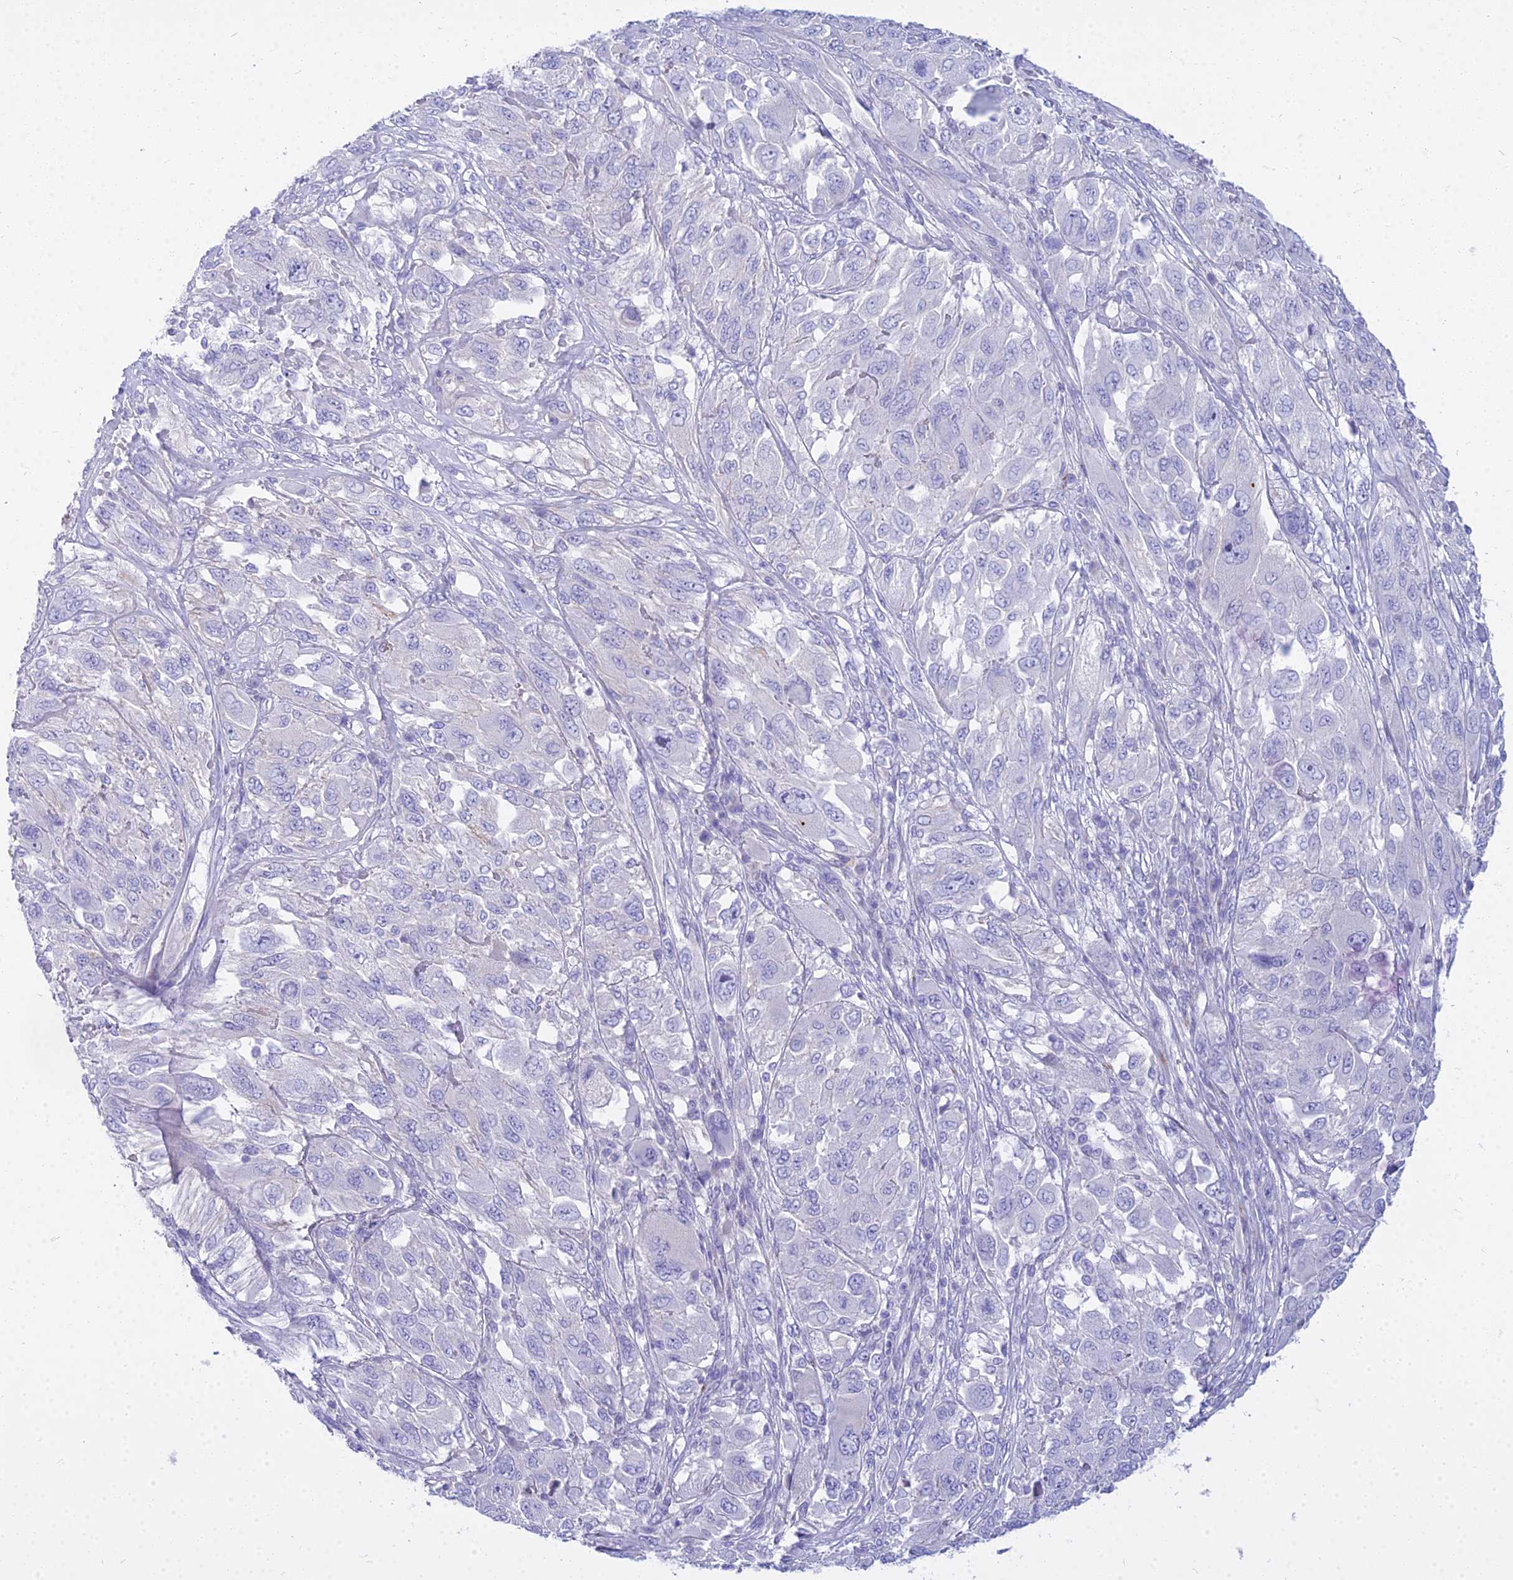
{"staining": {"intensity": "negative", "quantity": "none", "location": "none"}, "tissue": "melanoma", "cell_type": "Tumor cells", "image_type": "cancer", "snomed": [{"axis": "morphology", "description": "Malignant melanoma, NOS"}, {"axis": "topography", "description": "Skin"}], "caption": "Immunohistochemistry (IHC) histopathology image of neoplastic tissue: melanoma stained with DAB exhibits no significant protein staining in tumor cells.", "gene": "SMIM24", "patient": {"sex": "female", "age": 91}}